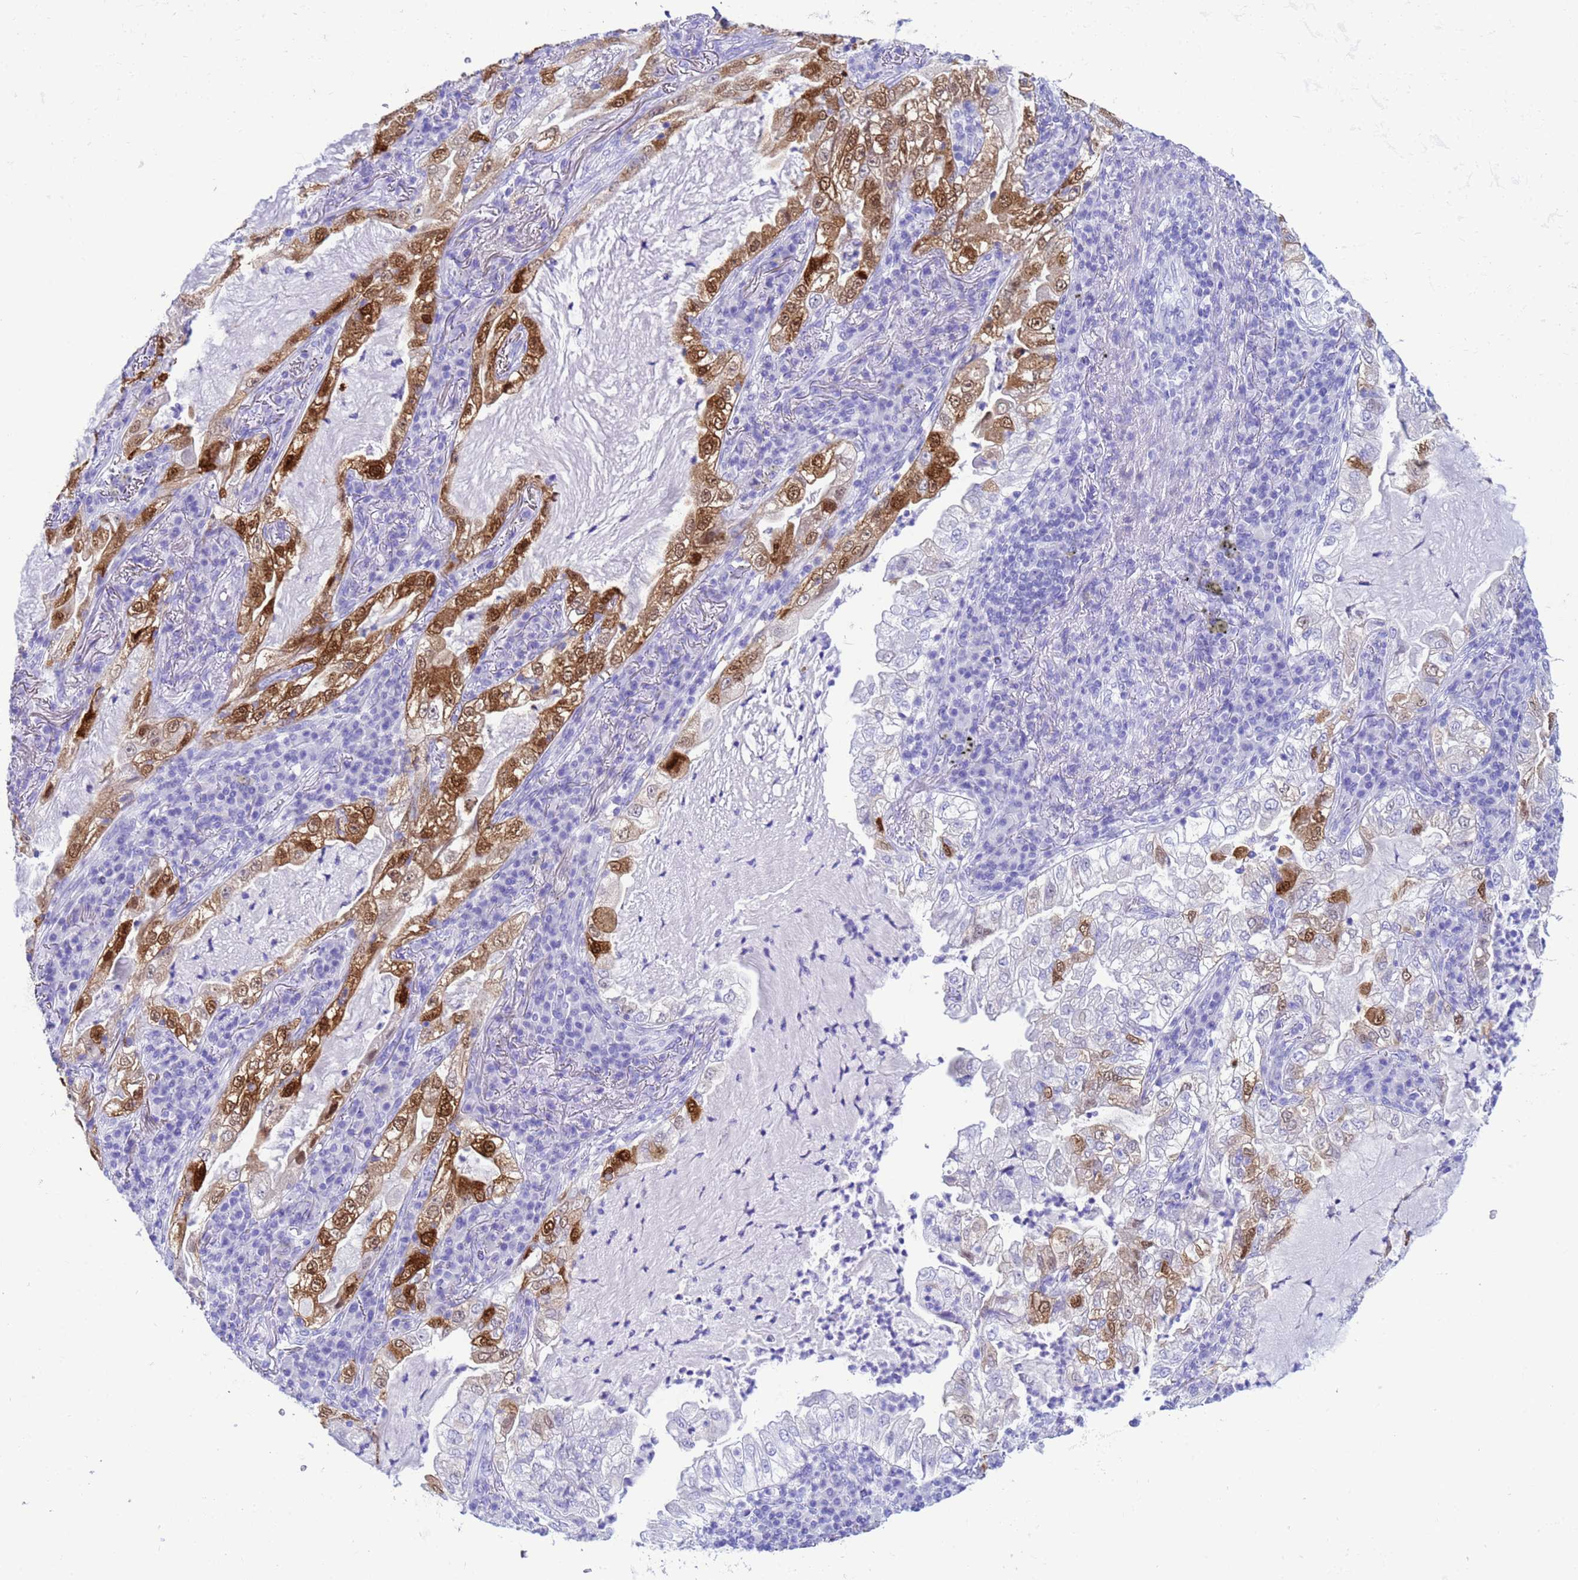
{"staining": {"intensity": "moderate", "quantity": "25%-75%", "location": "cytoplasmic/membranous,nuclear"}, "tissue": "lung cancer", "cell_type": "Tumor cells", "image_type": "cancer", "snomed": [{"axis": "morphology", "description": "Adenocarcinoma, NOS"}, {"axis": "topography", "description": "Lung"}], "caption": "A micrograph of adenocarcinoma (lung) stained for a protein displays moderate cytoplasmic/membranous and nuclear brown staining in tumor cells.", "gene": "AKR1C2", "patient": {"sex": "female", "age": 73}}